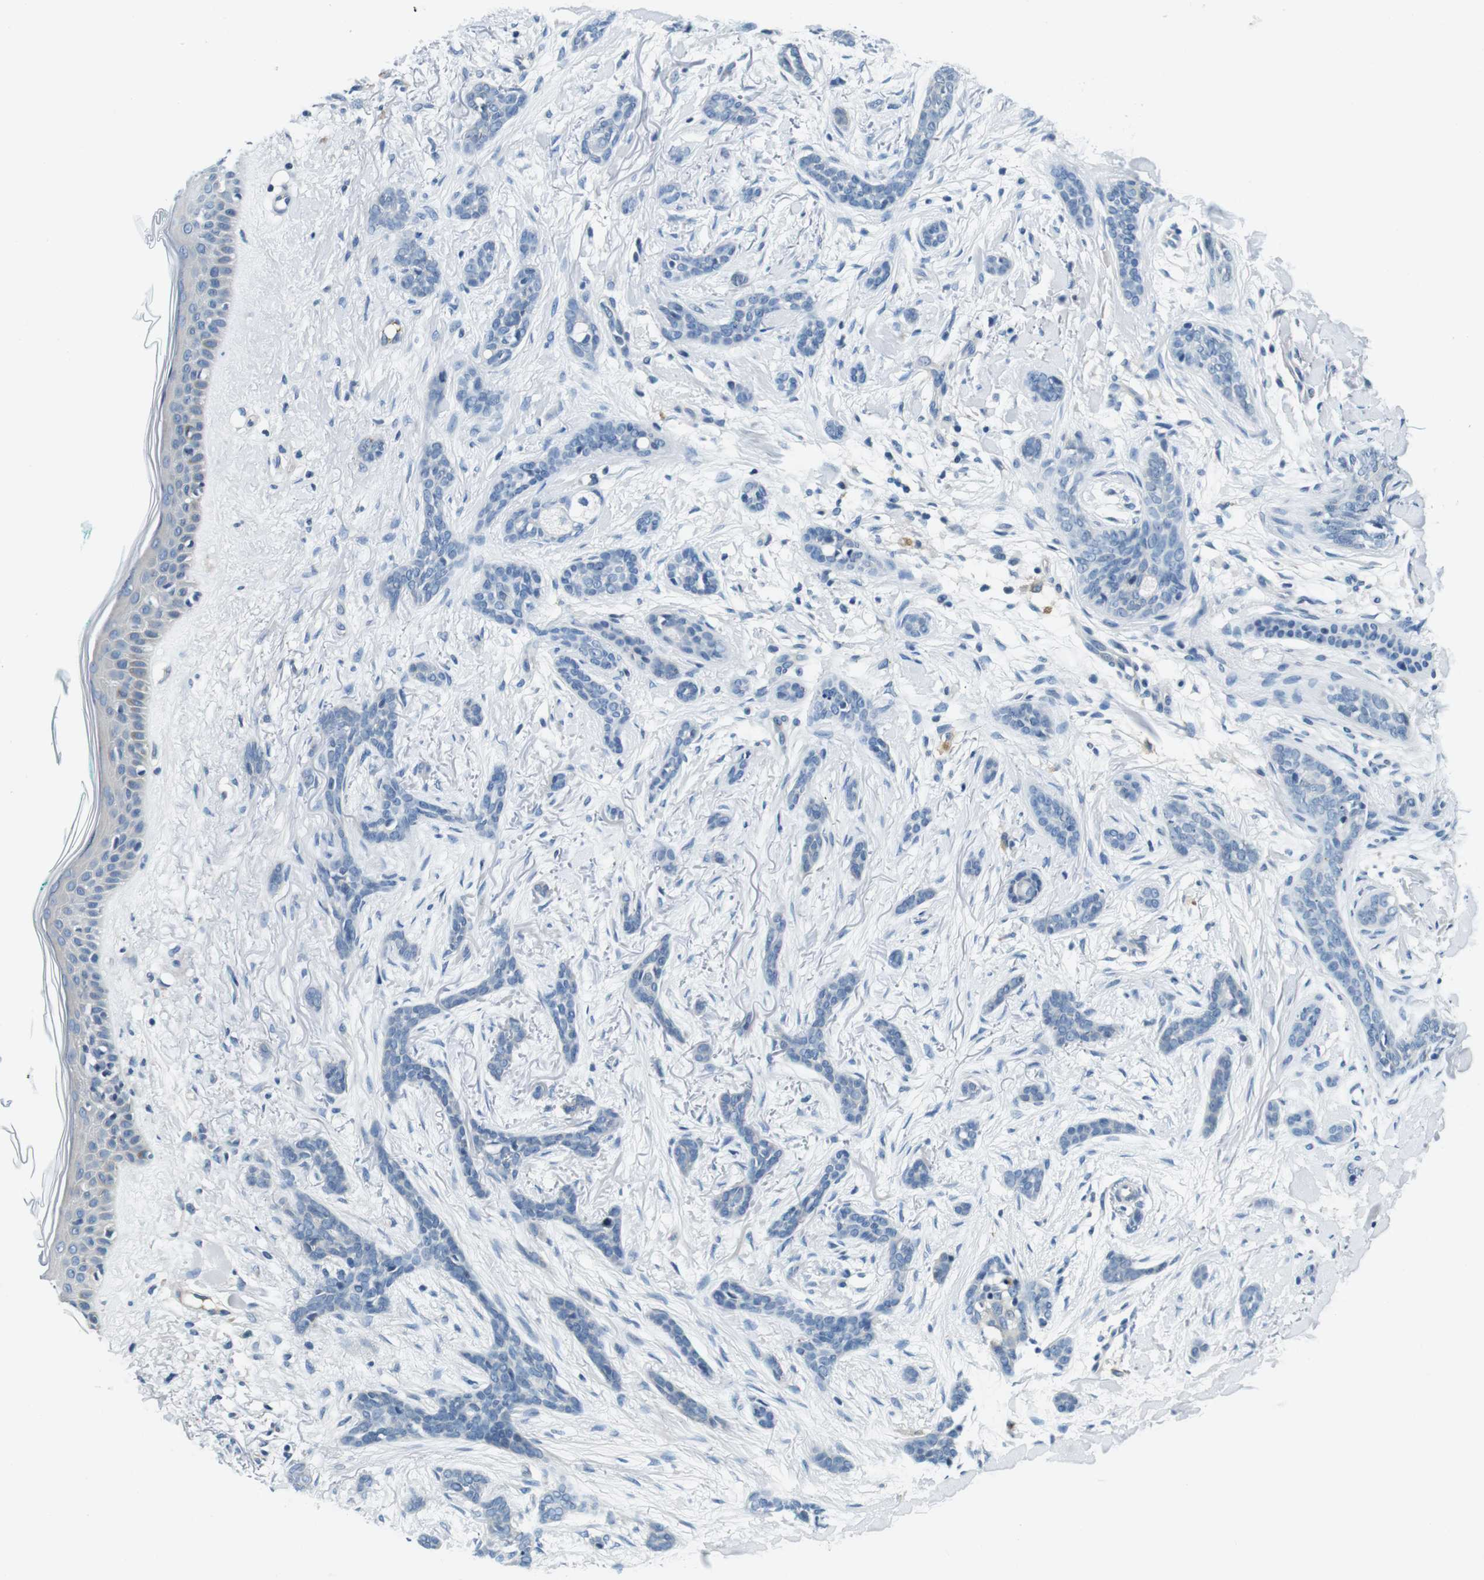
{"staining": {"intensity": "negative", "quantity": "none", "location": "none"}, "tissue": "skin cancer", "cell_type": "Tumor cells", "image_type": "cancer", "snomed": [{"axis": "morphology", "description": "Basal cell carcinoma"}, {"axis": "morphology", "description": "Adnexal tumor, benign"}, {"axis": "topography", "description": "Skin"}], "caption": "Immunohistochemistry (IHC) image of neoplastic tissue: human skin basal cell carcinoma stained with DAB (3,3'-diaminobenzidine) exhibits no significant protein staining in tumor cells. (Brightfield microscopy of DAB (3,3'-diaminobenzidine) immunohistochemistry at high magnification).", "gene": "KCNJ5", "patient": {"sex": "female", "age": 42}}